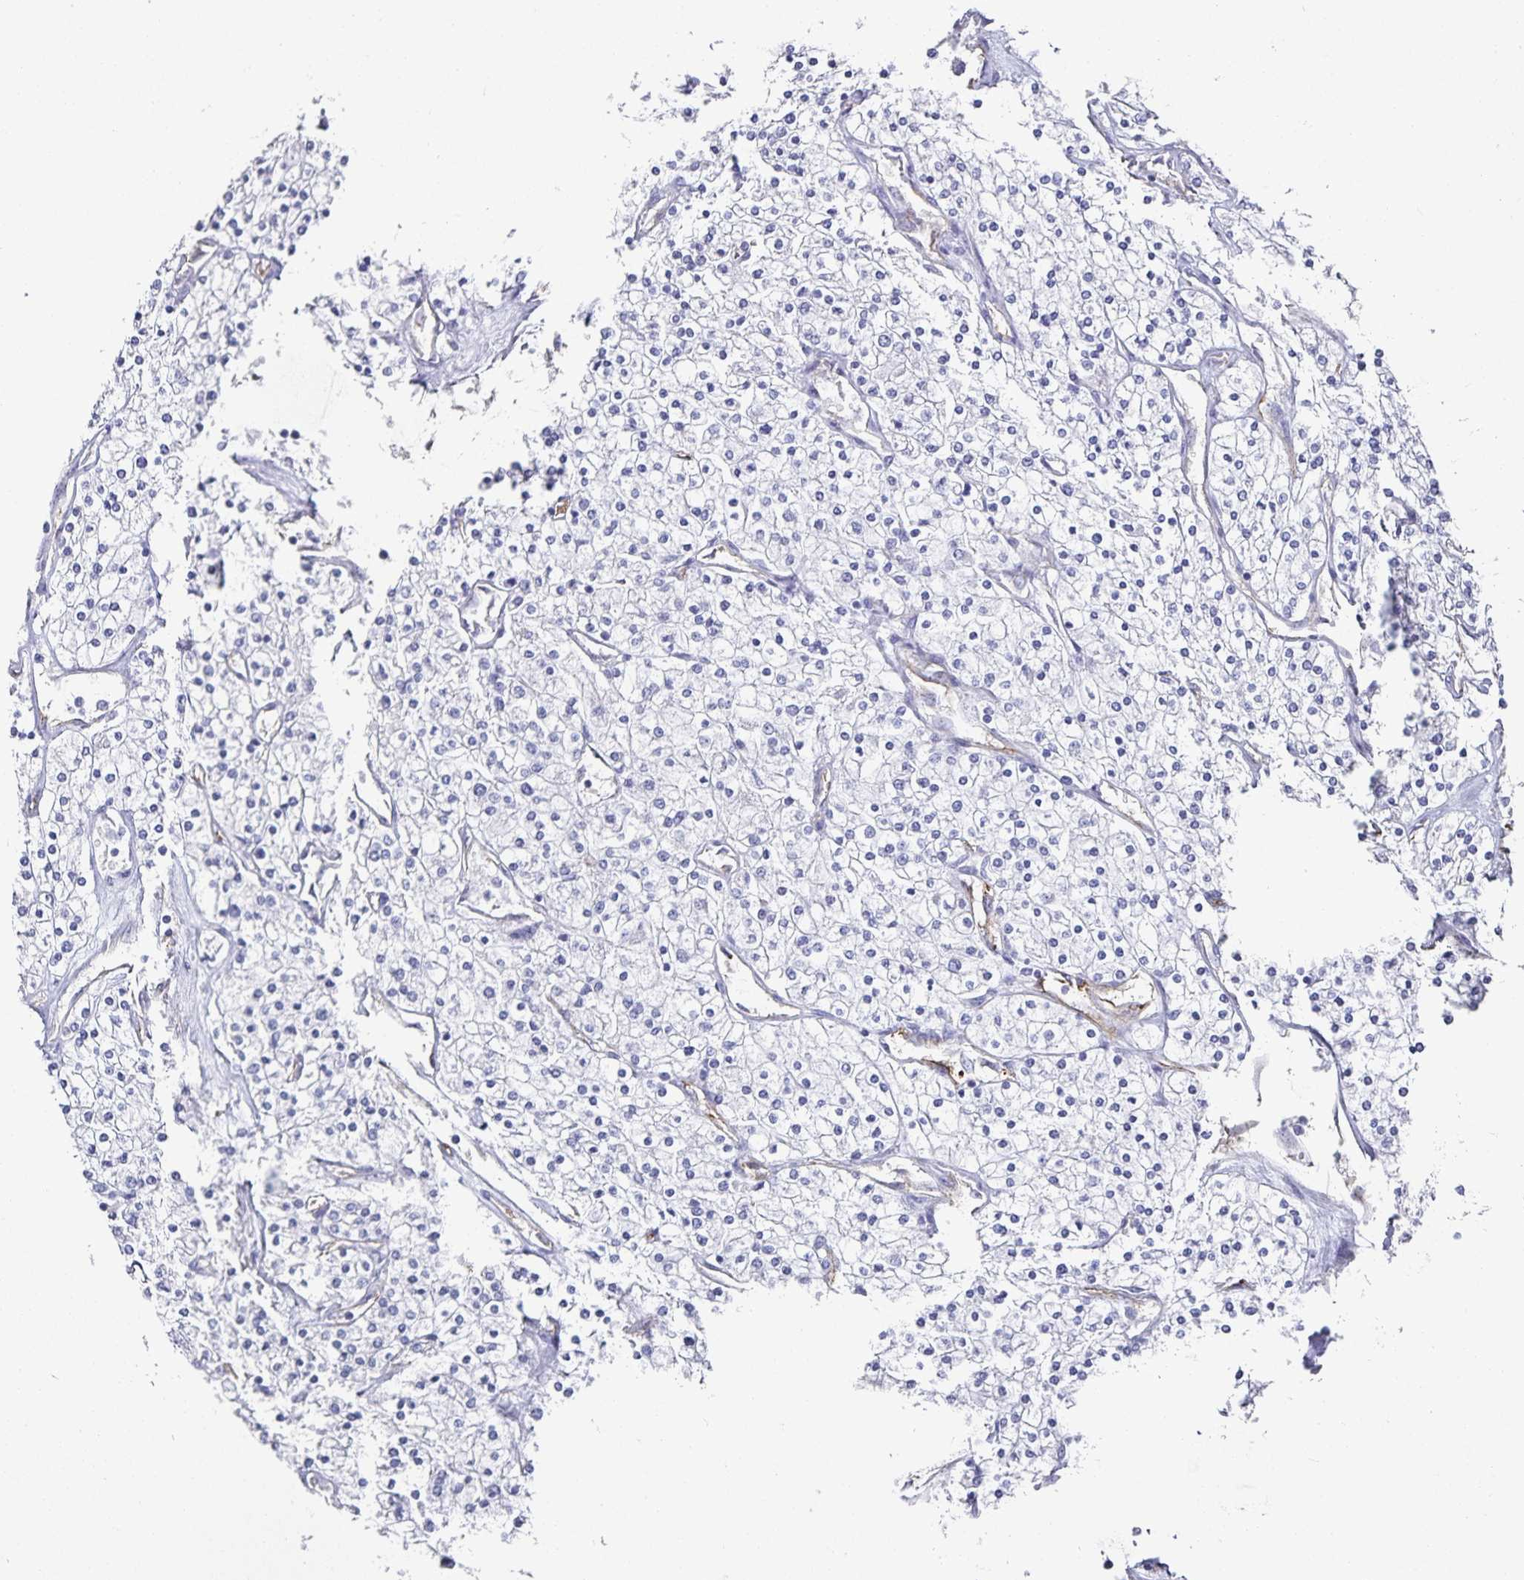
{"staining": {"intensity": "negative", "quantity": "none", "location": "none"}, "tissue": "renal cancer", "cell_type": "Tumor cells", "image_type": "cancer", "snomed": [{"axis": "morphology", "description": "Adenocarcinoma, NOS"}, {"axis": "topography", "description": "Kidney"}], "caption": "Renal cancer was stained to show a protein in brown. There is no significant positivity in tumor cells.", "gene": "PODXL", "patient": {"sex": "male", "age": 80}}